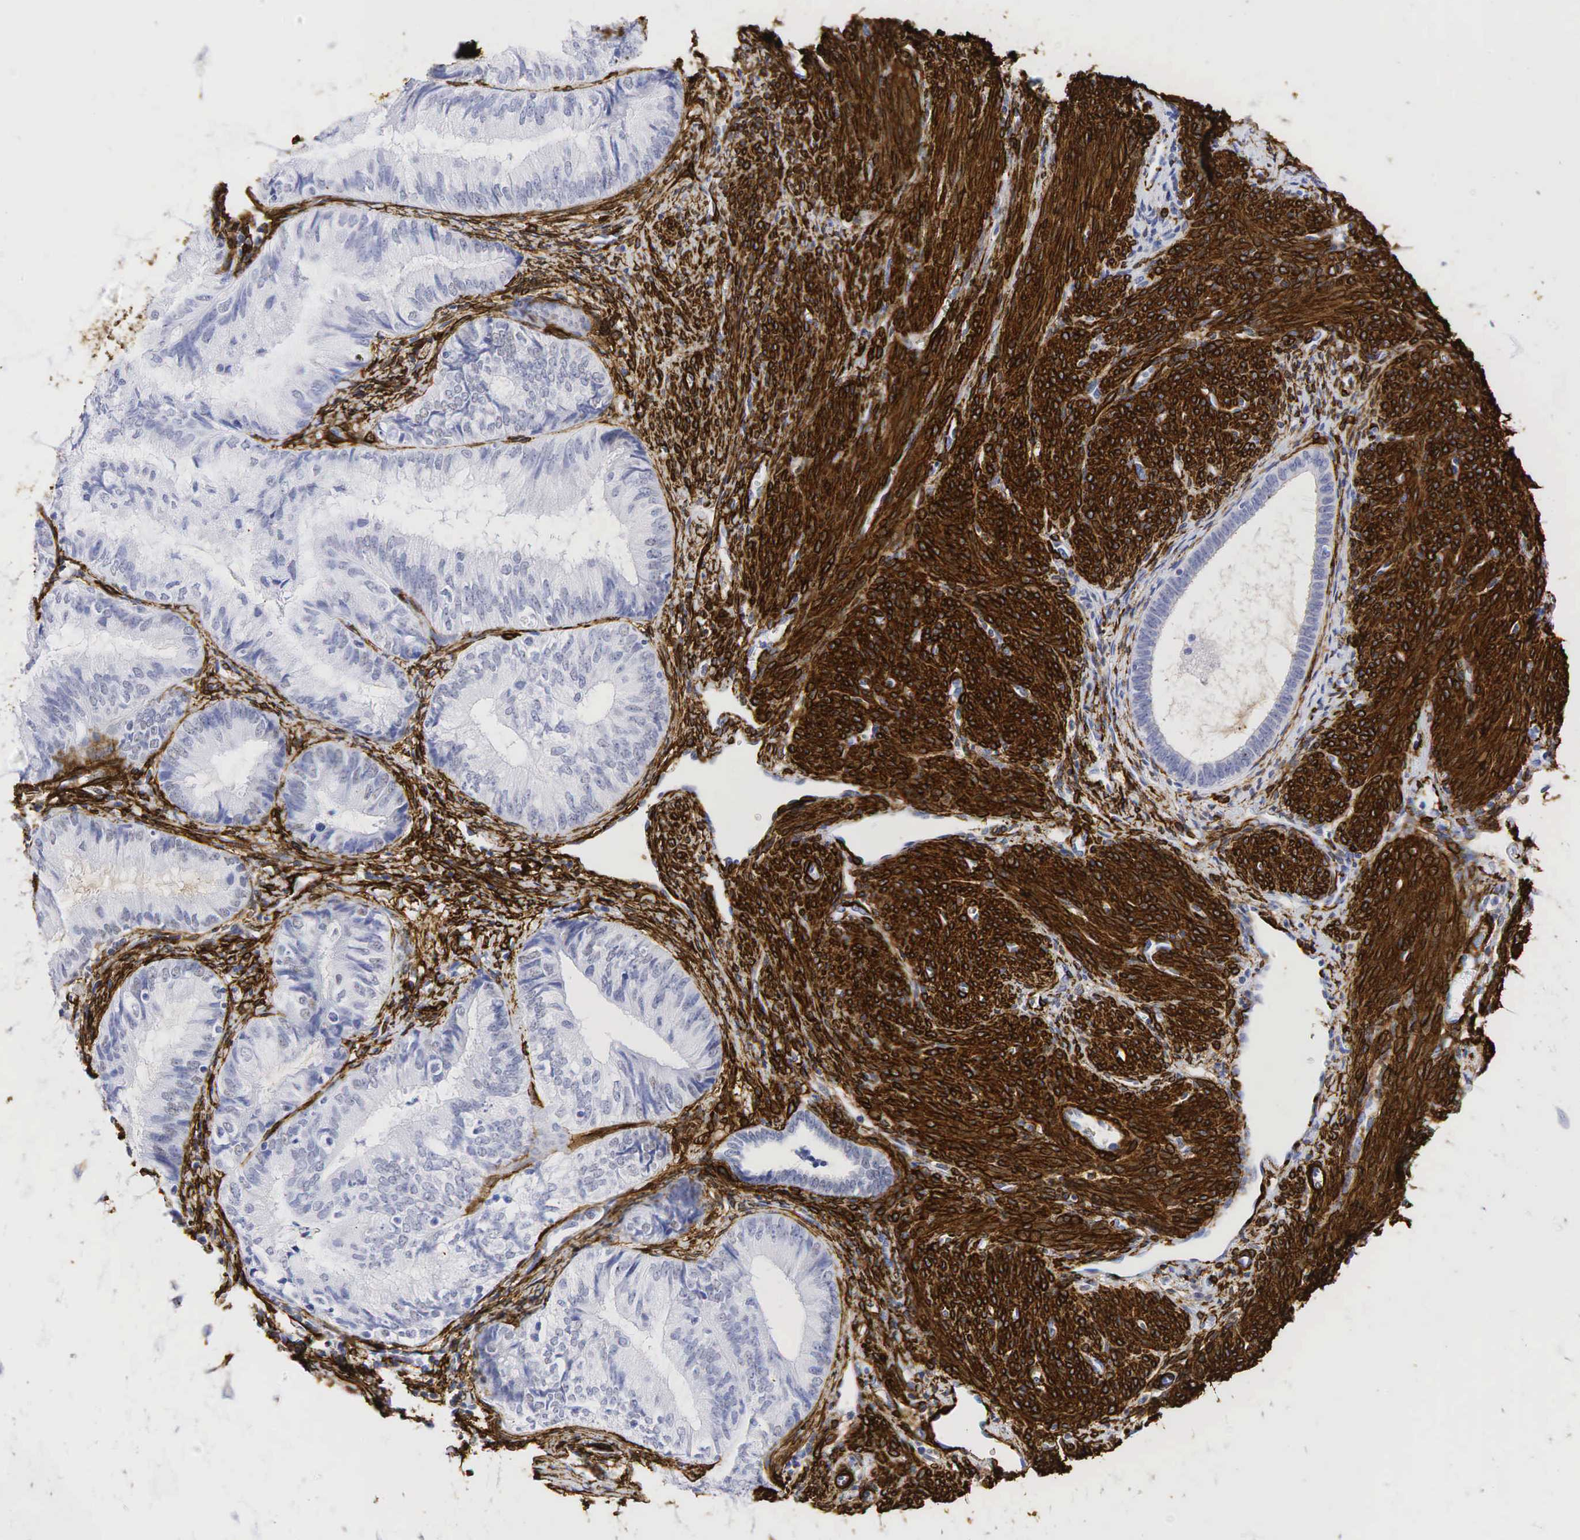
{"staining": {"intensity": "negative", "quantity": "none", "location": "none"}, "tissue": "endometrial cancer", "cell_type": "Tumor cells", "image_type": "cancer", "snomed": [{"axis": "morphology", "description": "Adenocarcinoma, NOS"}, {"axis": "topography", "description": "Endometrium"}], "caption": "Tumor cells show no significant protein staining in endometrial cancer (adenocarcinoma).", "gene": "ACTA2", "patient": {"sex": "female", "age": 66}}